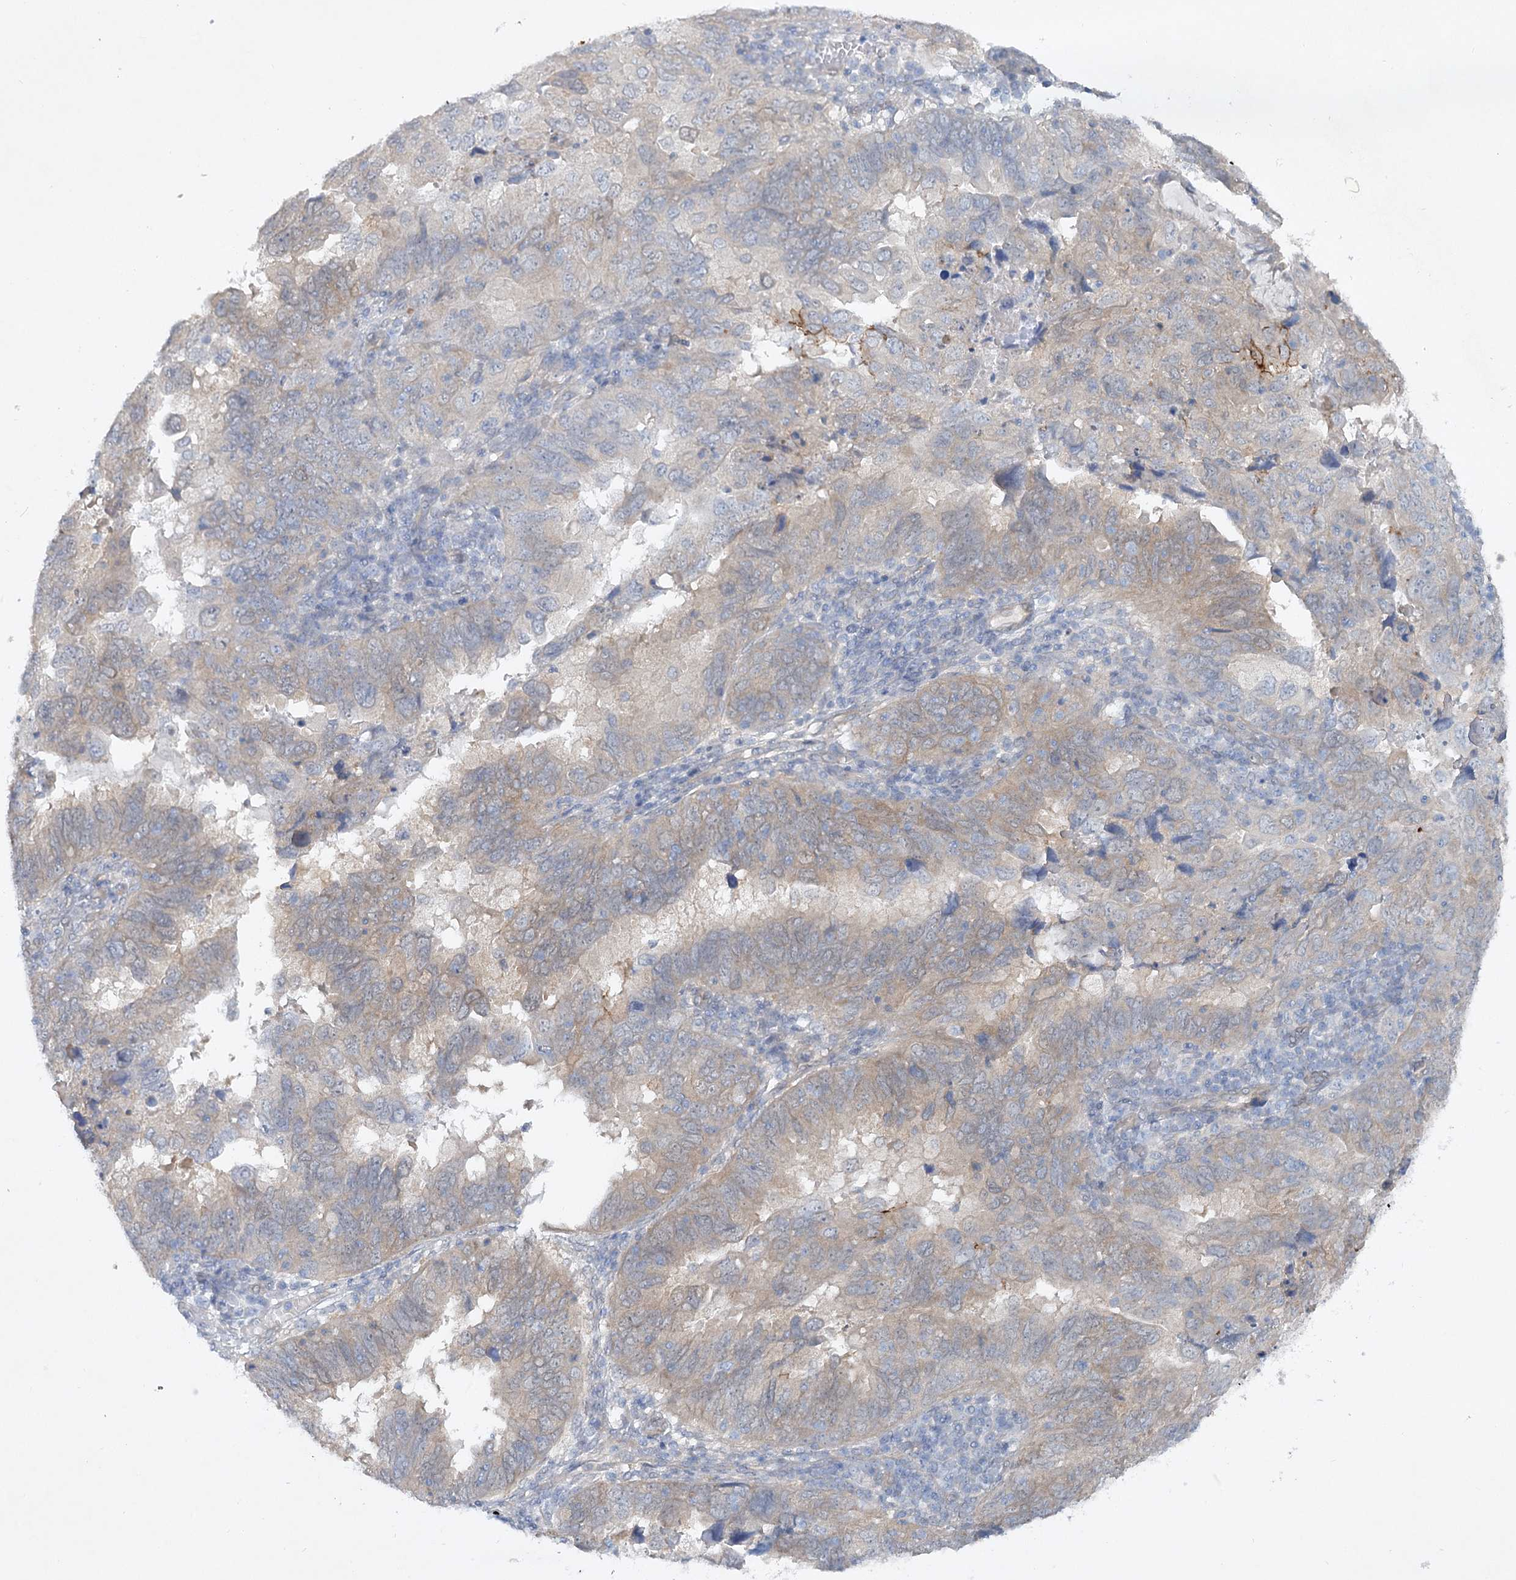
{"staining": {"intensity": "moderate", "quantity": "<25%", "location": "cytoplasmic/membranous"}, "tissue": "endometrial cancer", "cell_type": "Tumor cells", "image_type": "cancer", "snomed": [{"axis": "morphology", "description": "Adenocarcinoma, NOS"}, {"axis": "topography", "description": "Uterus"}], "caption": "Immunohistochemistry staining of endometrial adenocarcinoma, which demonstrates low levels of moderate cytoplasmic/membranous expression in about <25% of tumor cells indicating moderate cytoplasmic/membranous protein staining. The staining was performed using DAB (brown) for protein detection and nuclei were counterstained in hematoxylin (blue).", "gene": "AAMDC", "patient": {"sex": "female", "age": 77}}